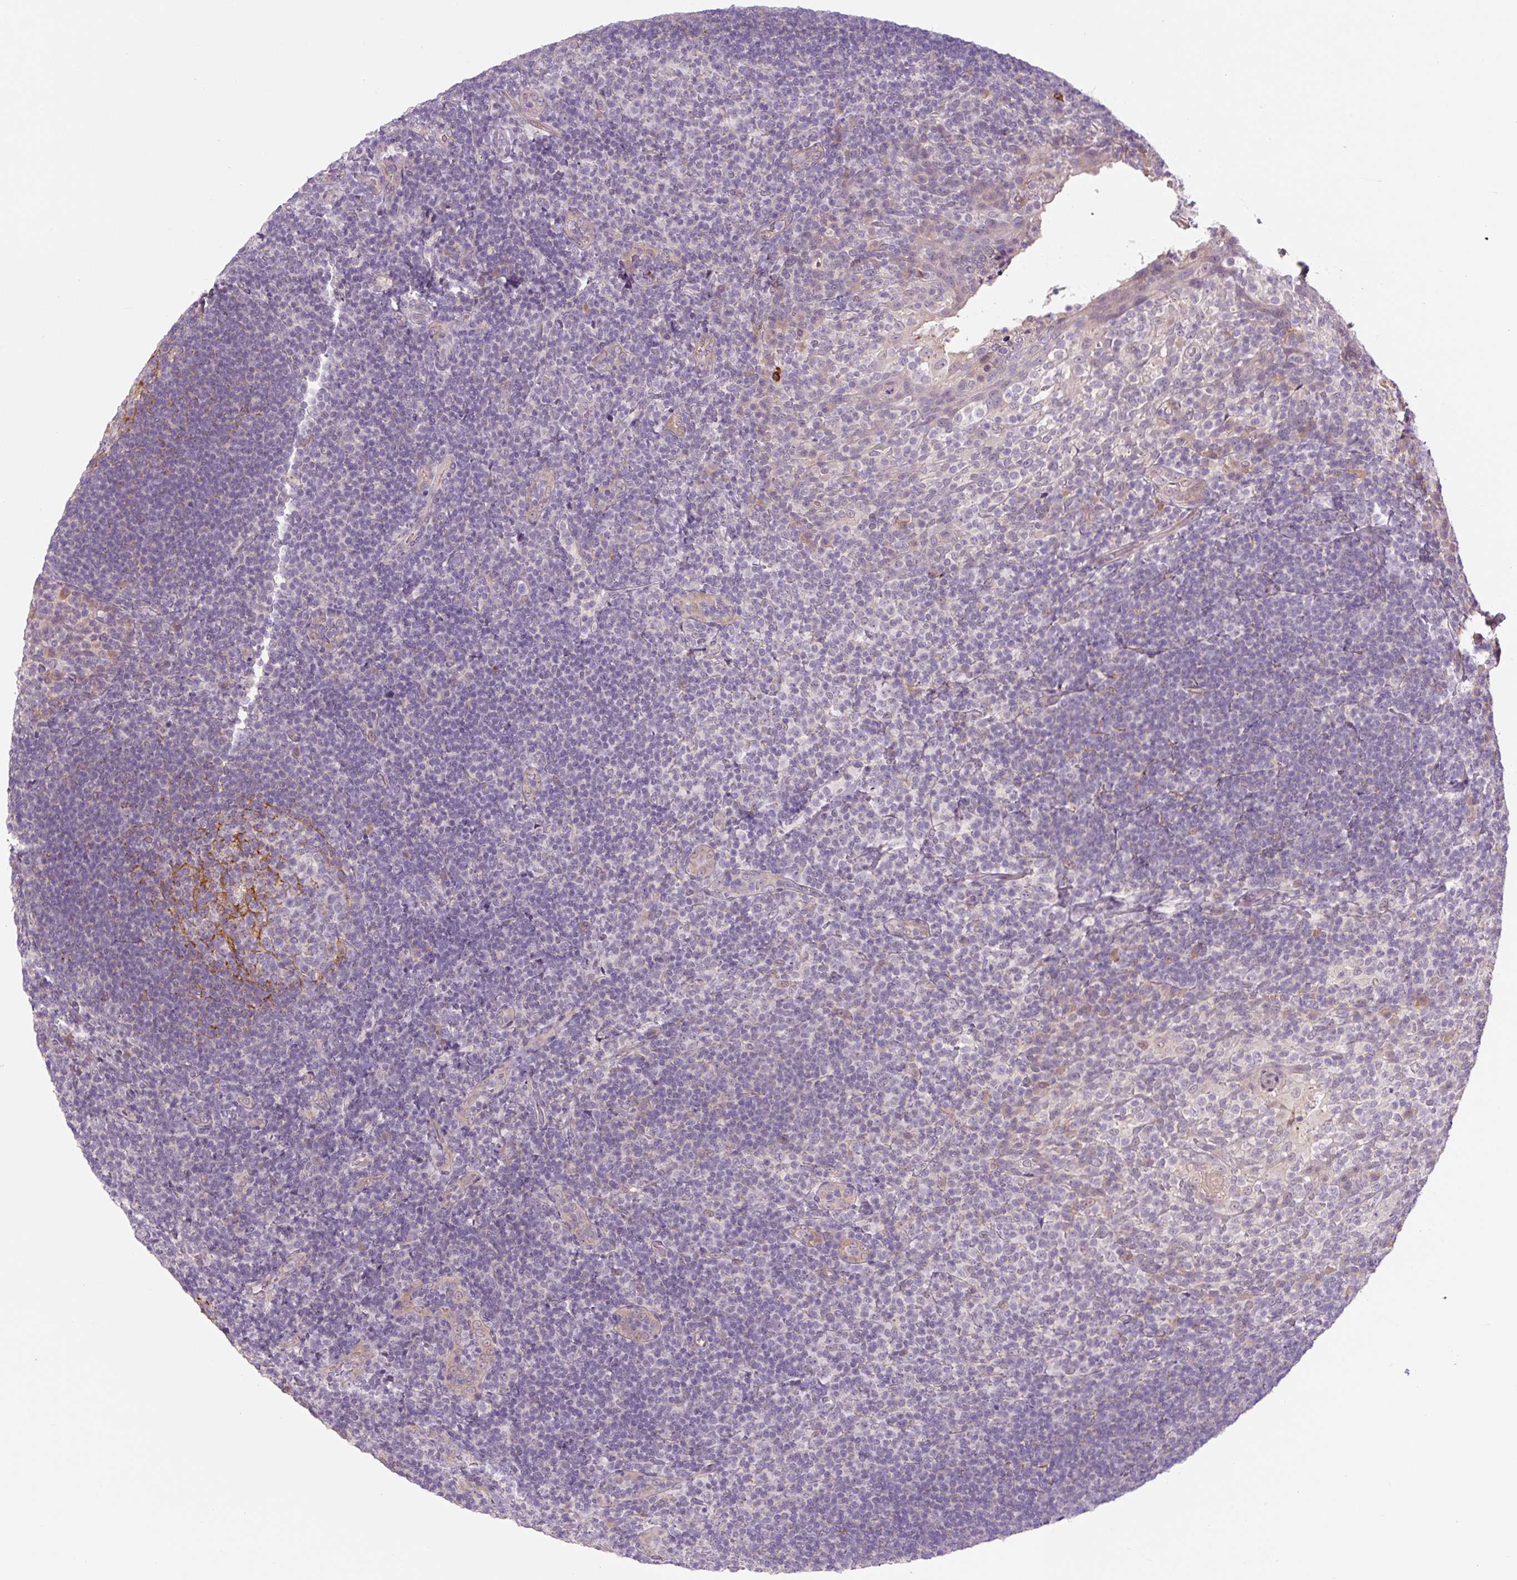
{"staining": {"intensity": "negative", "quantity": "none", "location": "none"}, "tissue": "tonsil", "cell_type": "Germinal center cells", "image_type": "normal", "snomed": [{"axis": "morphology", "description": "Normal tissue, NOS"}, {"axis": "topography", "description": "Tonsil"}], "caption": "IHC of normal tonsil shows no expression in germinal center cells.", "gene": "PRKAA2", "patient": {"sex": "female", "age": 10}}